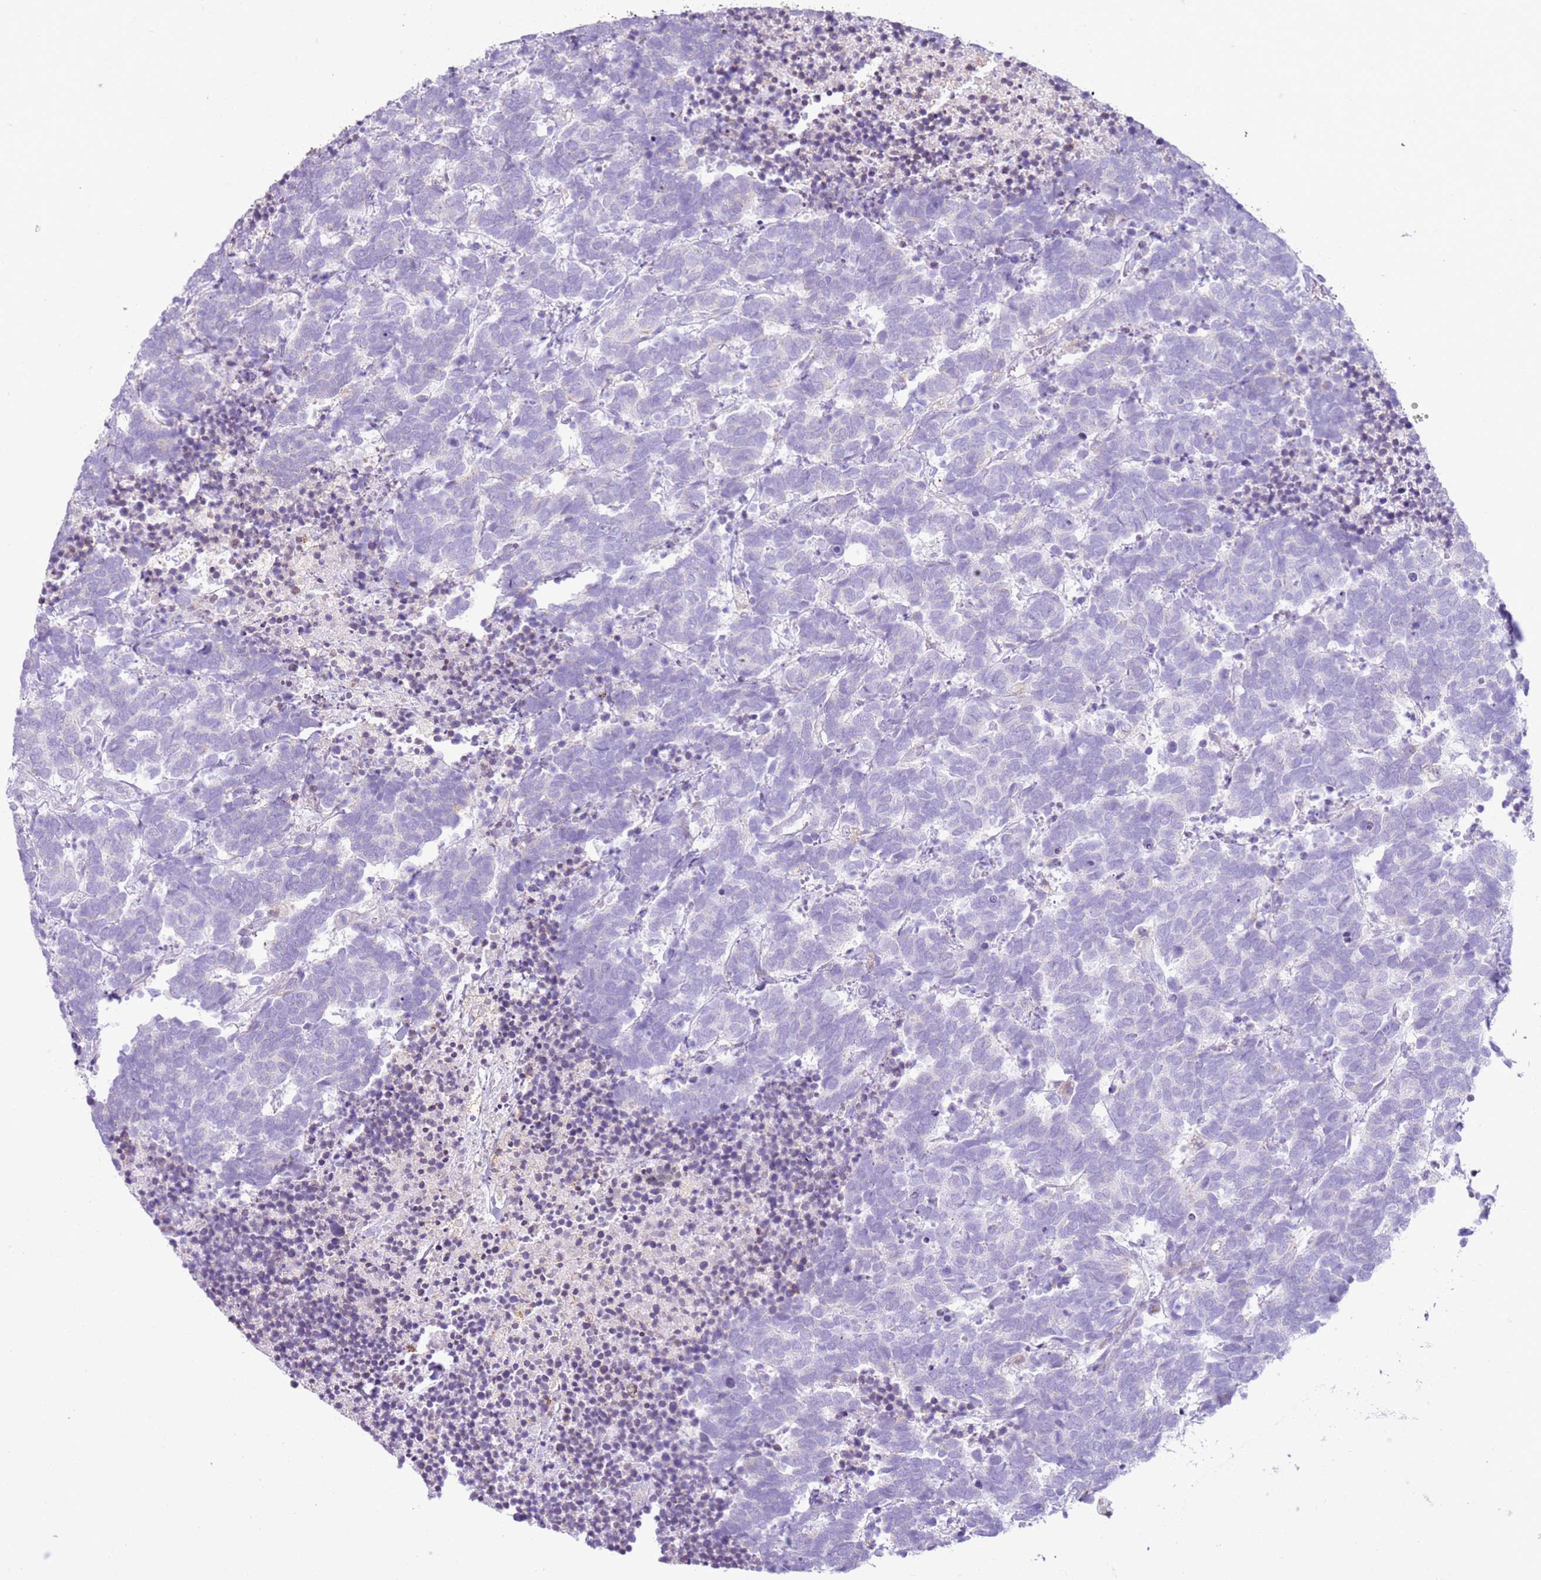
{"staining": {"intensity": "negative", "quantity": "none", "location": "none"}, "tissue": "carcinoid", "cell_type": "Tumor cells", "image_type": "cancer", "snomed": [{"axis": "morphology", "description": "Carcinoma, NOS"}, {"axis": "morphology", "description": "Carcinoid, malignant, NOS"}, {"axis": "topography", "description": "Prostate"}], "caption": "High power microscopy photomicrograph of an IHC image of carcinoma, revealing no significant positivity in tumor cells.", "gene": "OAF", "patient": {"sex": "male", "age": 57}}